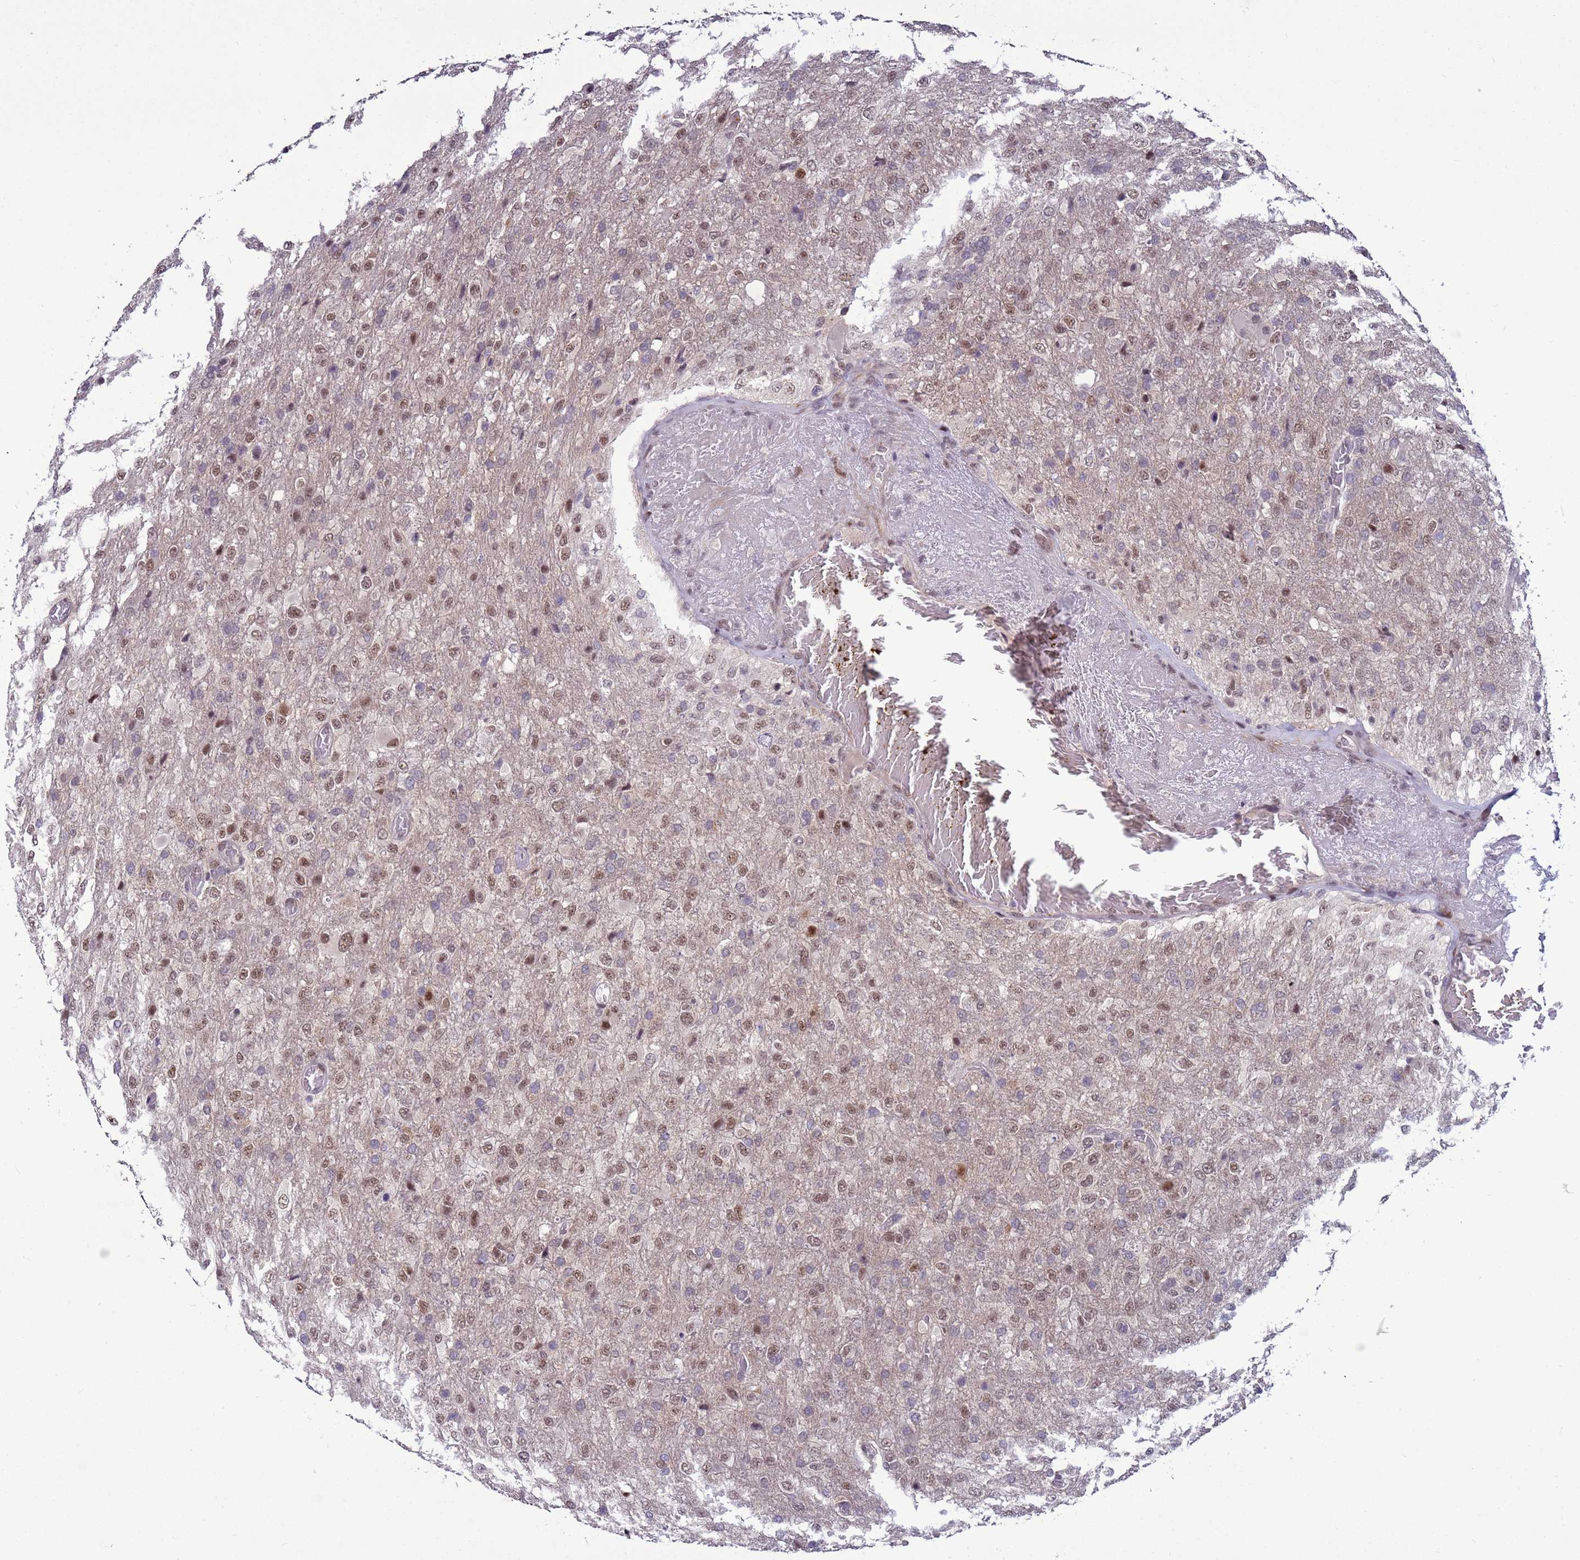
{"staining": {"intensity": "moderate", "quantity": "25%-75%", "location": "nuclear"}, "tissue": "glioma", "cell_type": "Tumor cells", "image_type": "cancer", "snomed": [{"axis": "morphology", "description": "Glioma, malignant, High grade"}, {"axis": "topography", "description": "Brain"}], "caption": "The immunohistochemical stain shows moderate nuclear staining in tumor cells of glioma tissue.", "gene": "SHC3", "patient": {"sex": "female", "age": 74}}